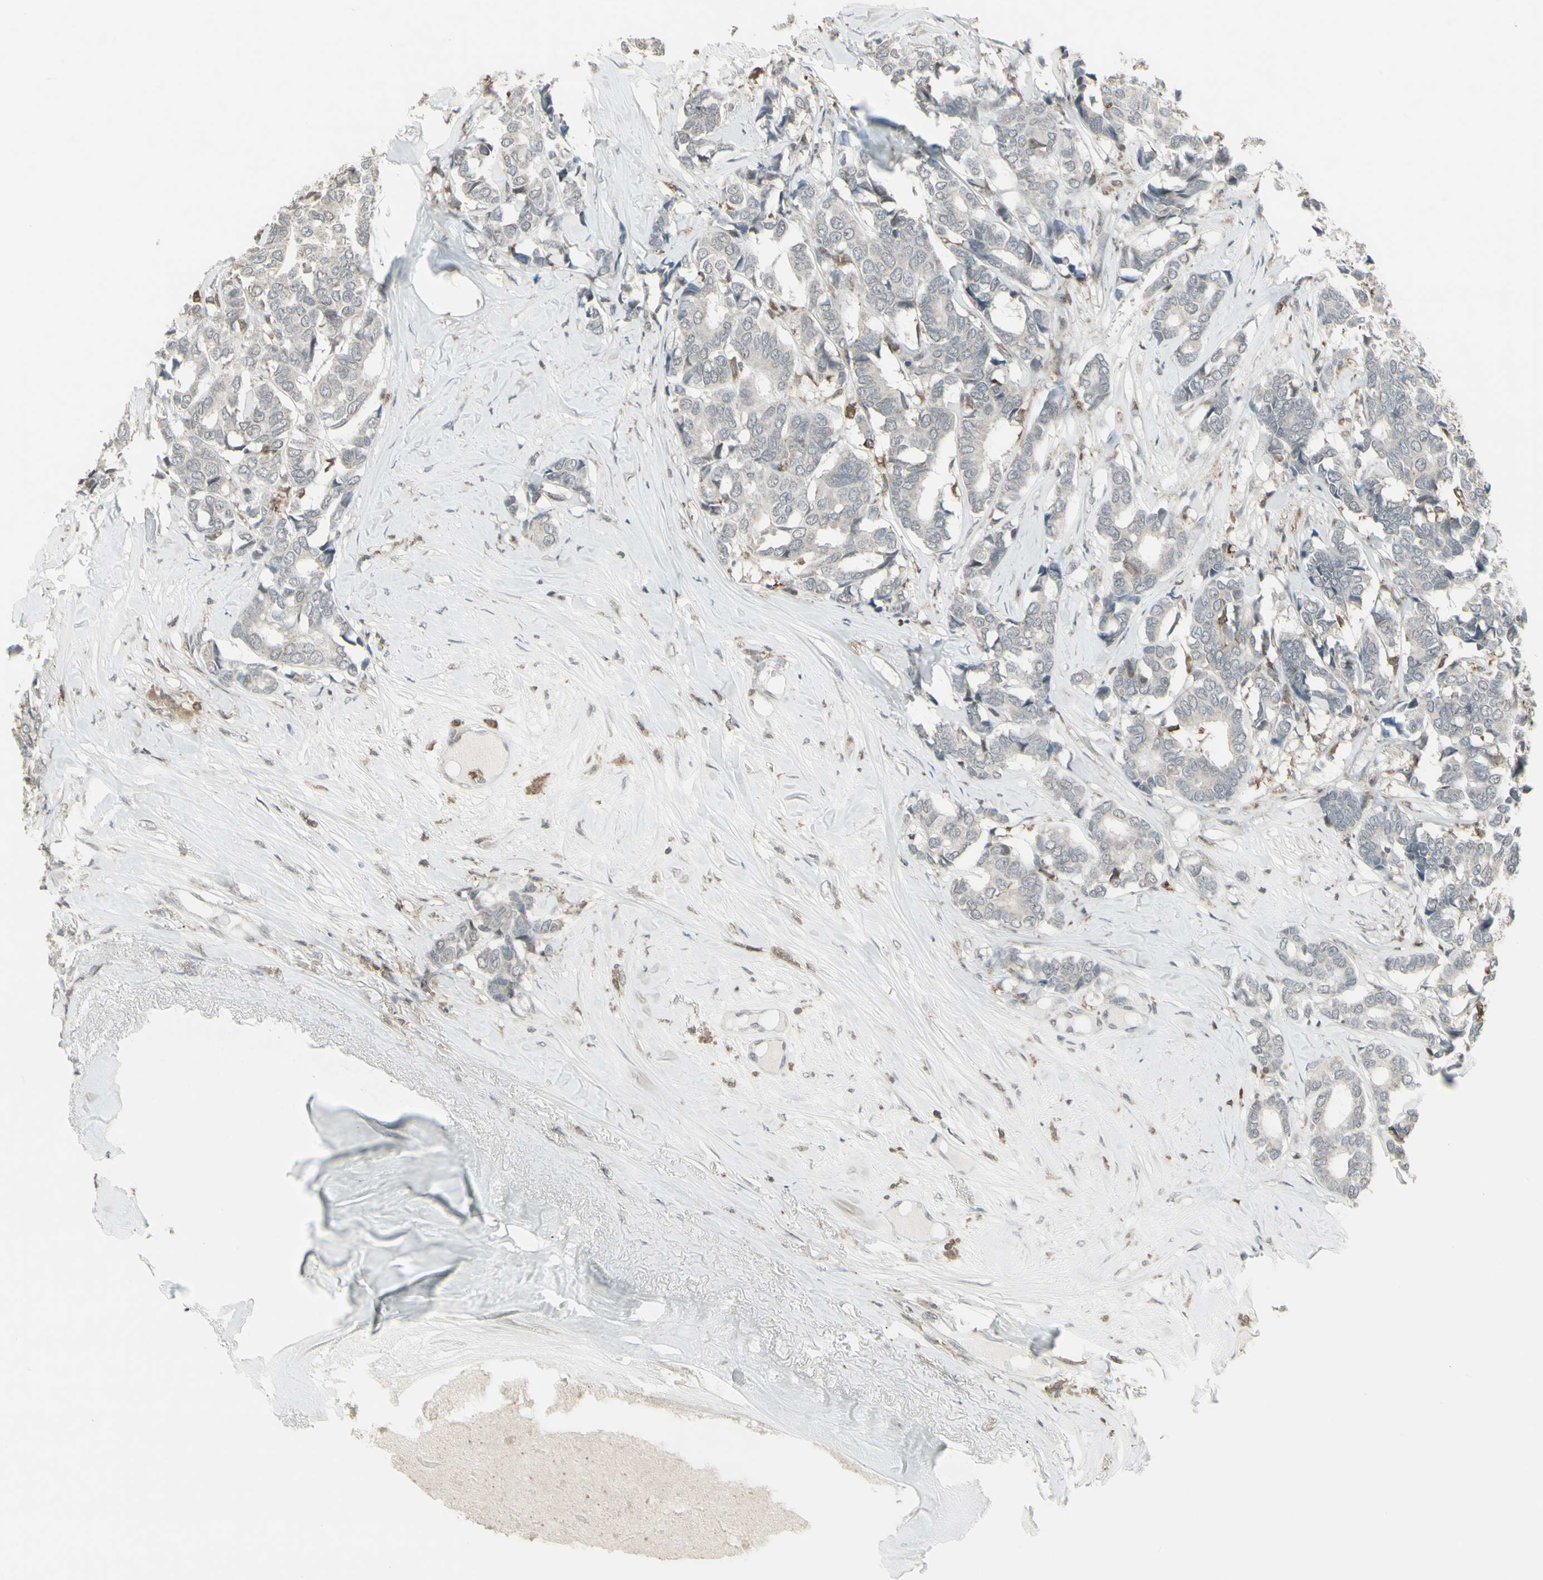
{"staining": {"intensity": "negative", "quantity": "none", "location": "none"}, "tissue": "breast cancer", "cell_type": "Tumor cells", "image_type": "cancer", "snomed": [{"axis": "morphology", "description": "Duct carcinoma"}, {"axis": "topography", "description": "Breast"}], "caption": "This photomicrograph is of breast cancer (infiltrating ductal carcinoma) stained with immunohistochemistry to label a protein in brown with the nuclei are counter-stained blue. There is no expression in tumor cells.", "gene": "SAMSN1", "patient": {"sex": "female", "age": 87}}